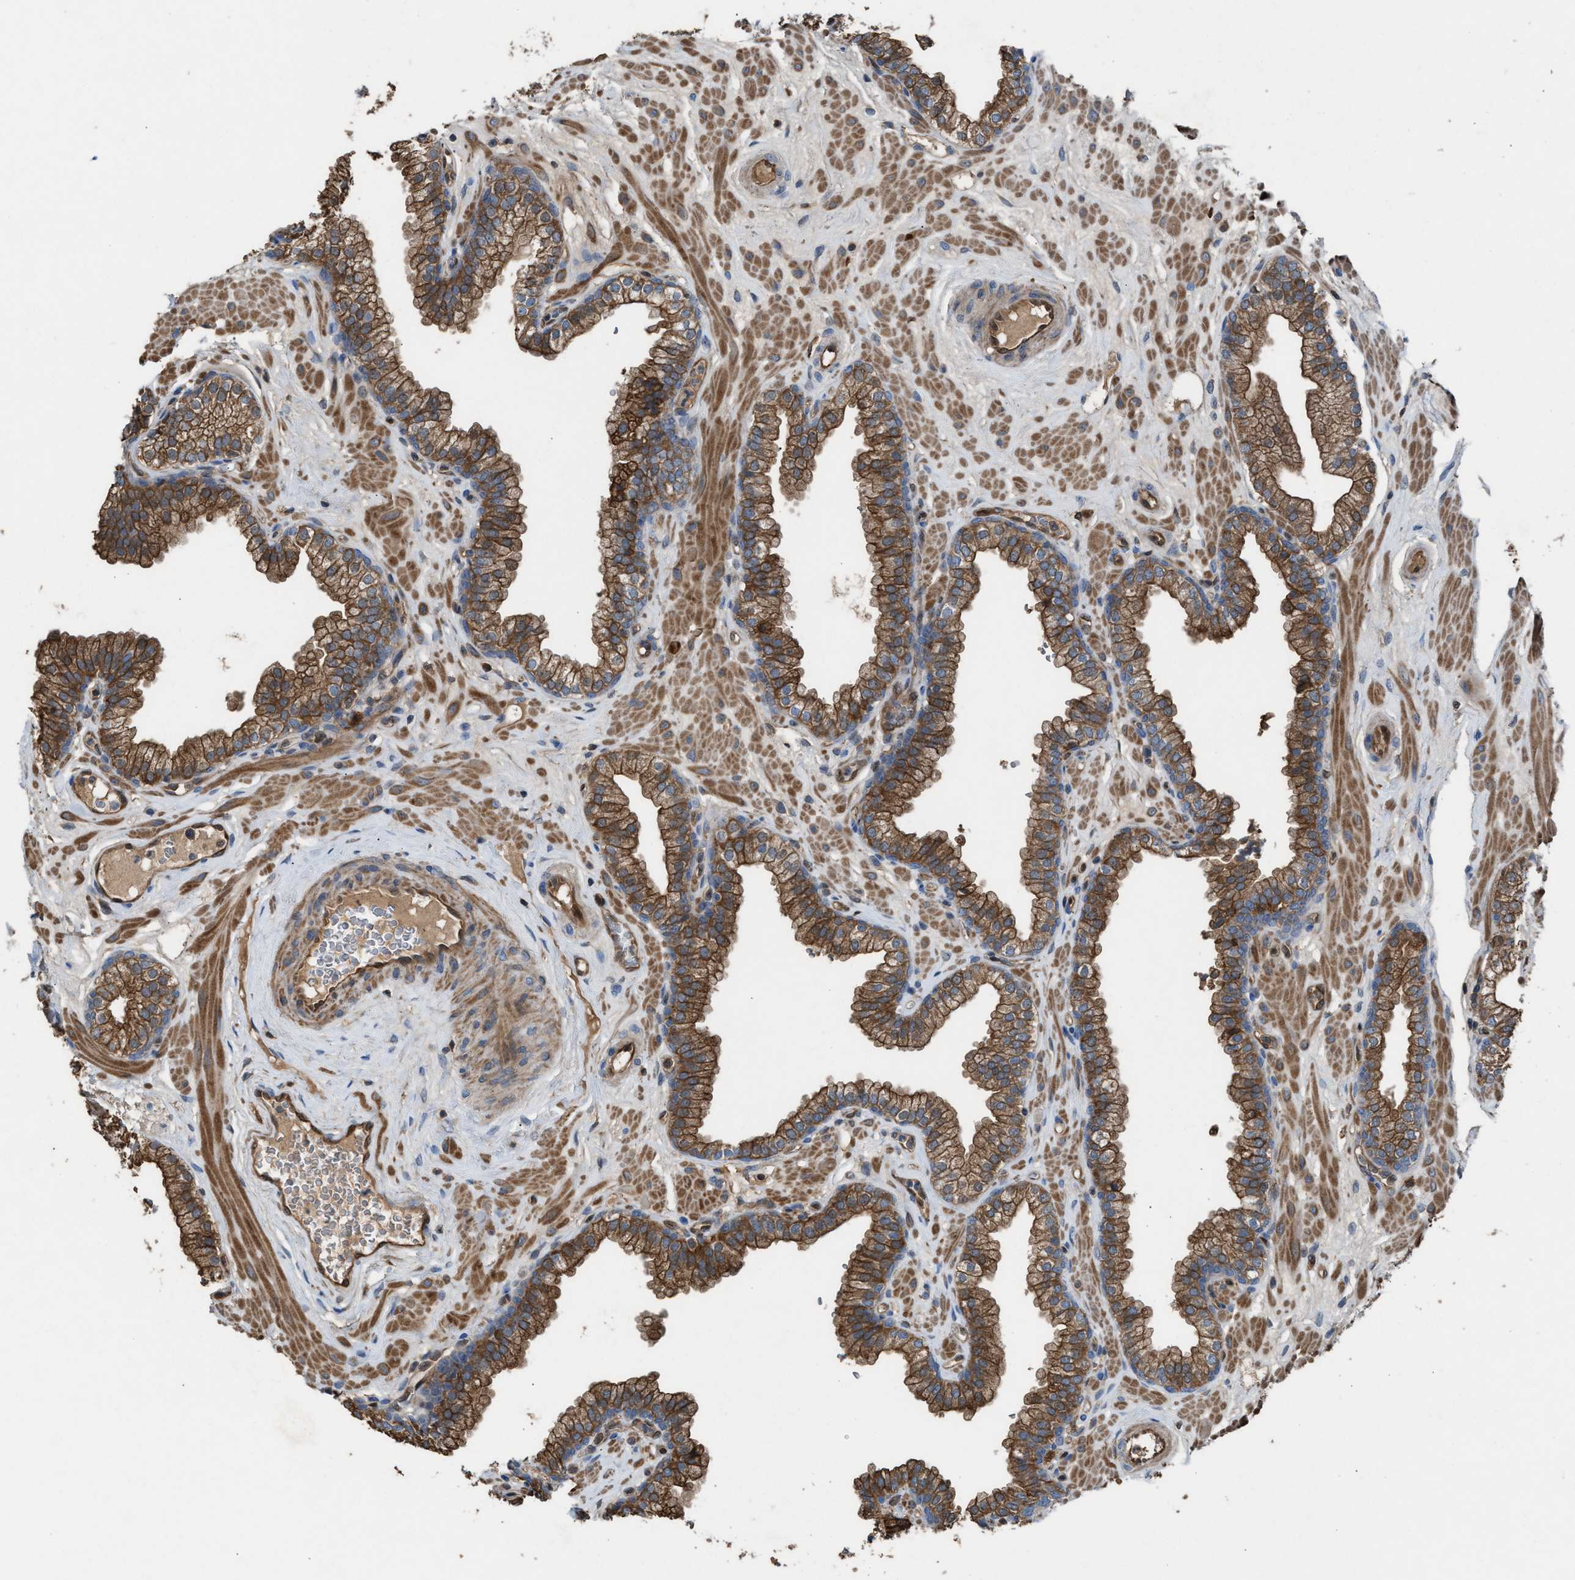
{"staining": {"intensity": "moderate", "quantity": ">75%", "location": "cytoplasmic/membranous"}, "tissue": "prostate", "cell_type": "Glandular cells", "image_type": "normal", "snomed": [{"axis": "morphology", "description": "Normal tissue, NOS"}, {"axis": "morphology", "description": "Urothelial carcinoma, Low grade"}, {"axis": "topography", "description": "Urinary bladder"}, {"axis": "topography", "description": "Prostate"}], "caption": "A medium amount of moderate cytoplasmic/membranous expression is present in approximately >75% of glandular cells in normal prostate.", "gene": "TPK1", "patient": {"sex": "male", "age": 60}}